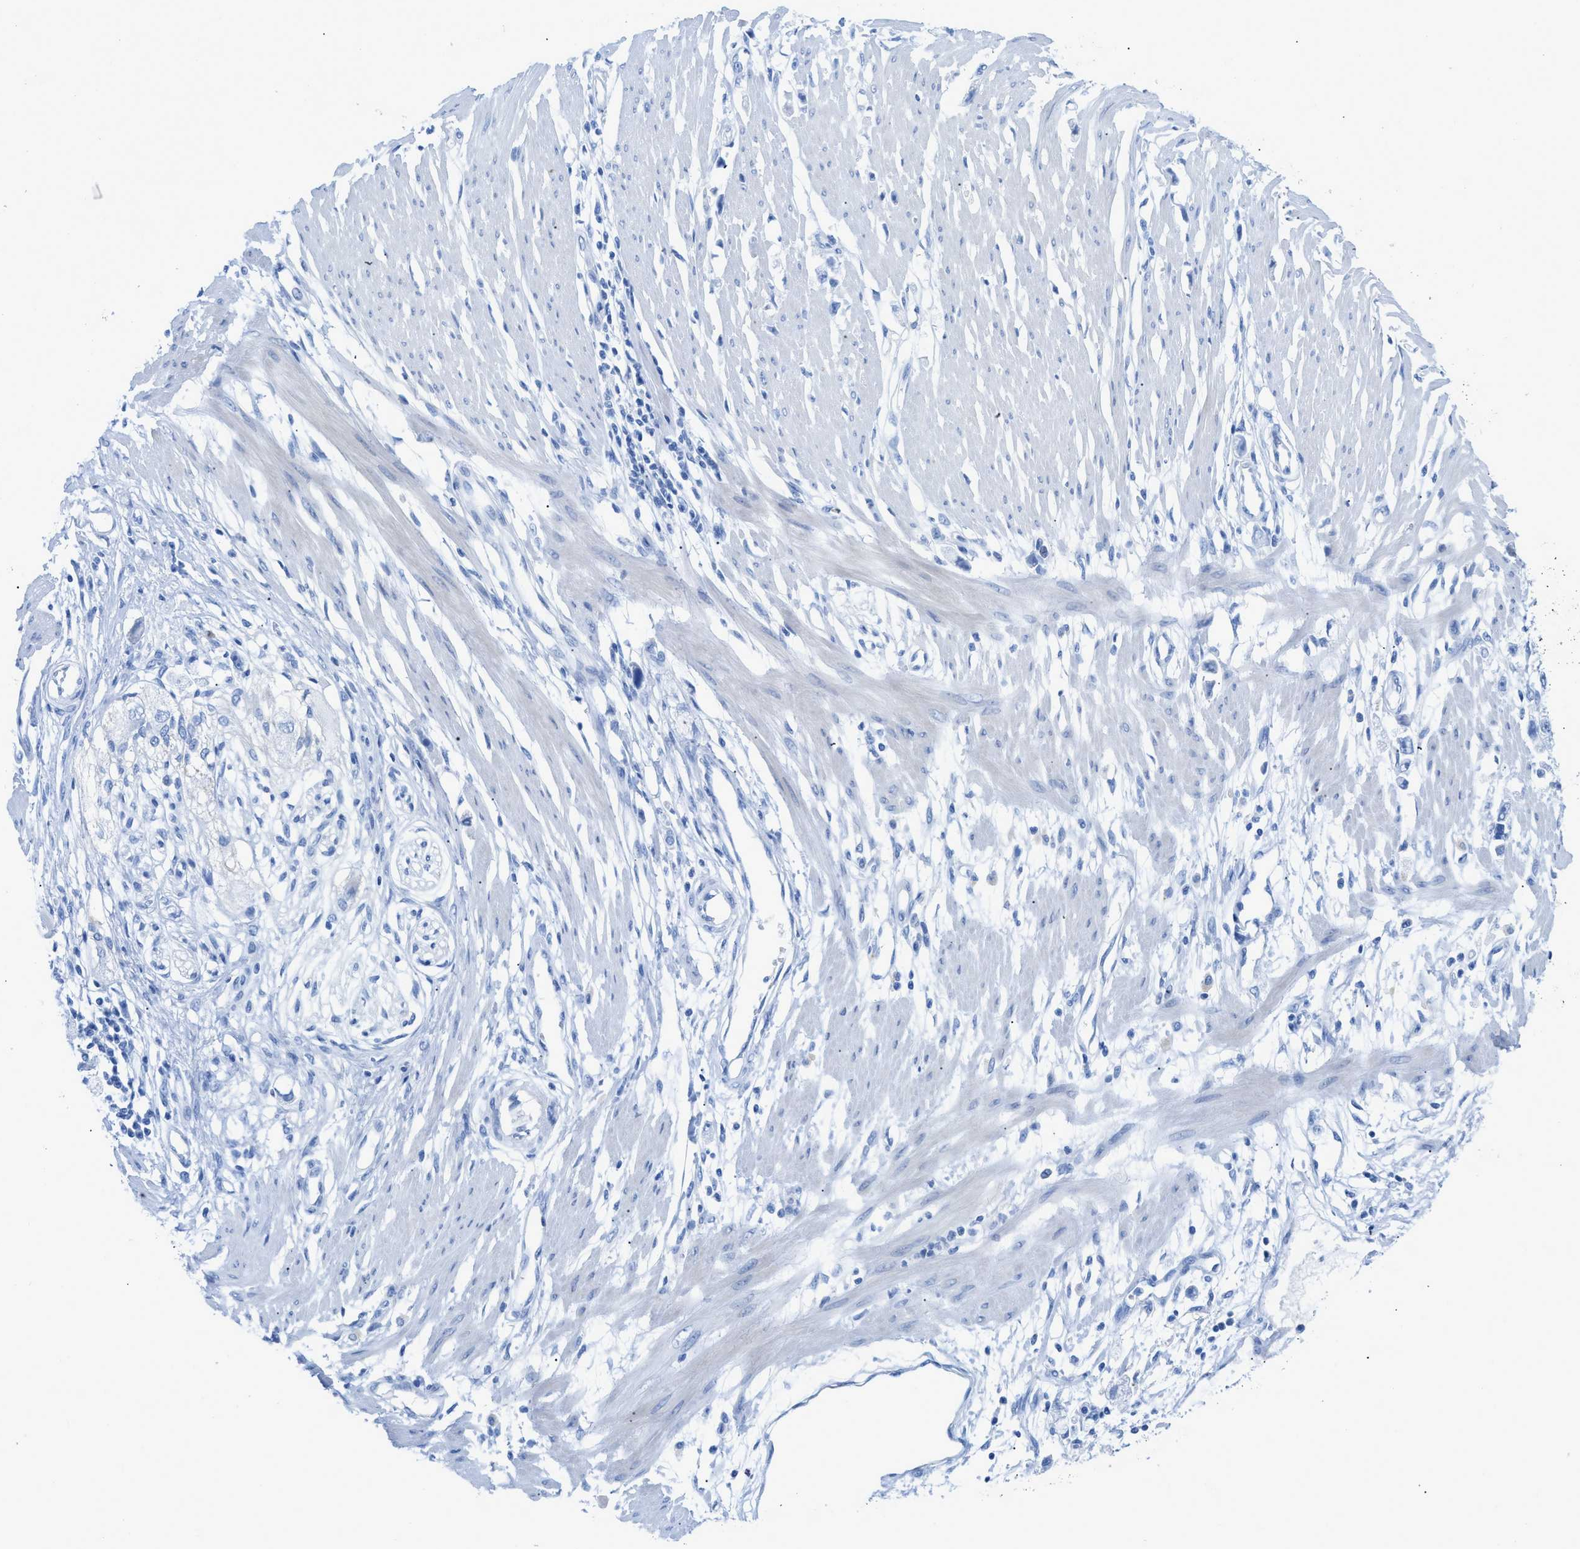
{"staining": {"intensity": "negative", "quantity": "none", "location": "none"}, "tissue": "stomach cancer", "cell_type": "Tumor cells", "image_type": "cancer", "snomed": [{"axis": "morphology", "description": "Adenocarcinoma, NOS"}, {"axis": "topography", "description": "Stomach"}], "caption": "Adenocarcinoma (stomach) stained for a protein using immunohistochemistry exhibits no positivity tumor cells.", "gene": "TCL1A", "patient": {"sex": "female", "age": 59}}